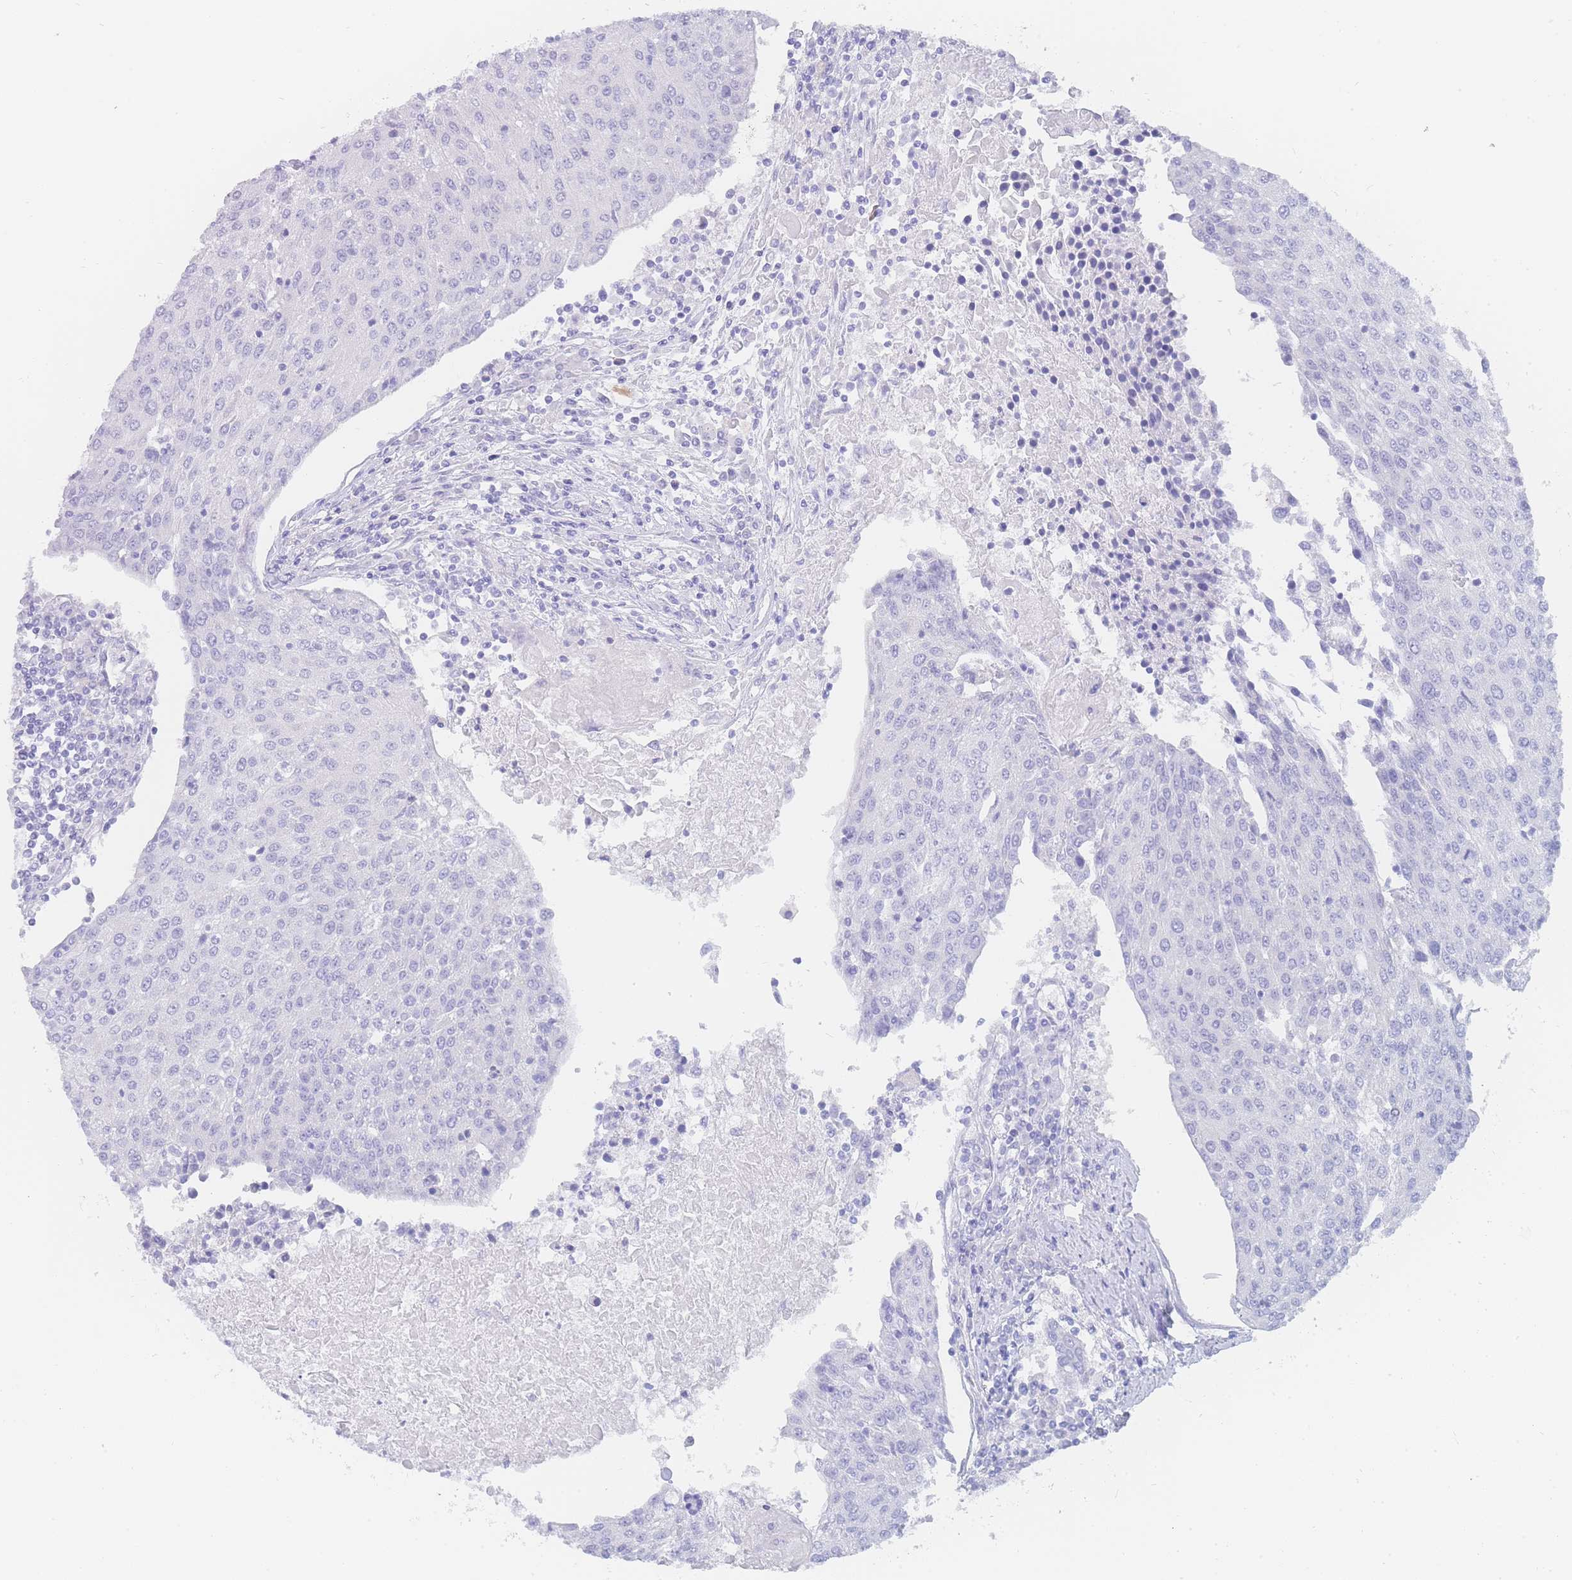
{"staining": {"intensity": "negative", "quantity": "none", "location": "none"}, "tissue": "urothelial cancer", "cell_type": "Tumor cells", "image_type": "cancer", "snomed": [{"axis": "morphology", "description": "Urothelial carcinoma, High grade"}, {"axis": "topography", "description": "Urinary bladder"}], "caption": "Tumor cells are negative for protein expression in human urothelial cancer.", "gene": "LZTFL1", "patient": {"sex": "female", "age": 85}}